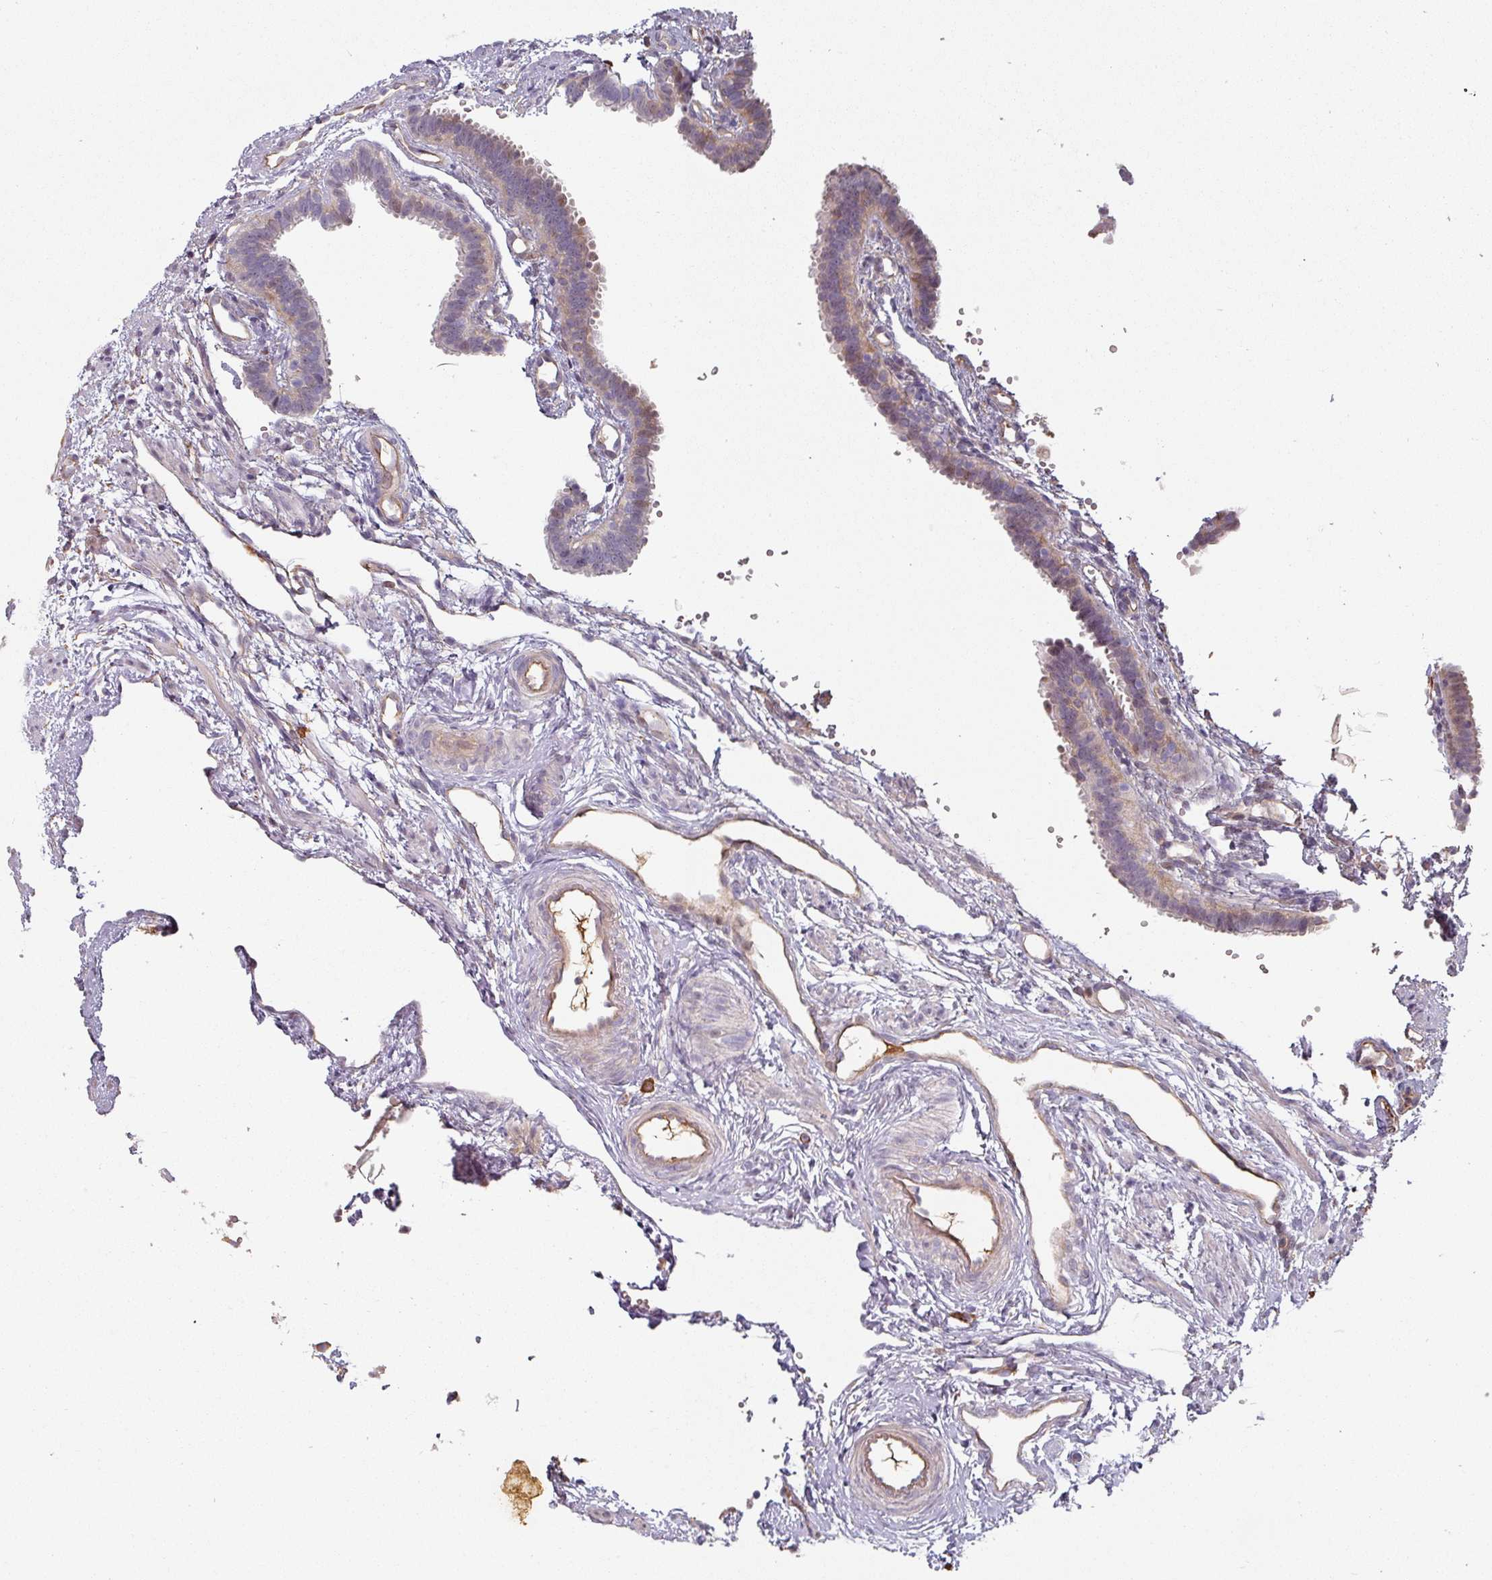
{"staining": {"intensity": "weak", "quantity": "<25%", "location": "cytoplasmic/membranous"}, "tissue": "fallopian tube", "cell_type": "Glandular cells", "image_type": "normal", "snomed": [{"axis": "morphology", "description": "Normal tissue, NOS"}, {"axis": "topography", "description": "Fallopian tube"}], "caption": "Protein analysis of benign fallopian tube reveals no significant expression in glandular cells.", "gene": "CEP78", "patient": {"sex": "female", "age": 37}}